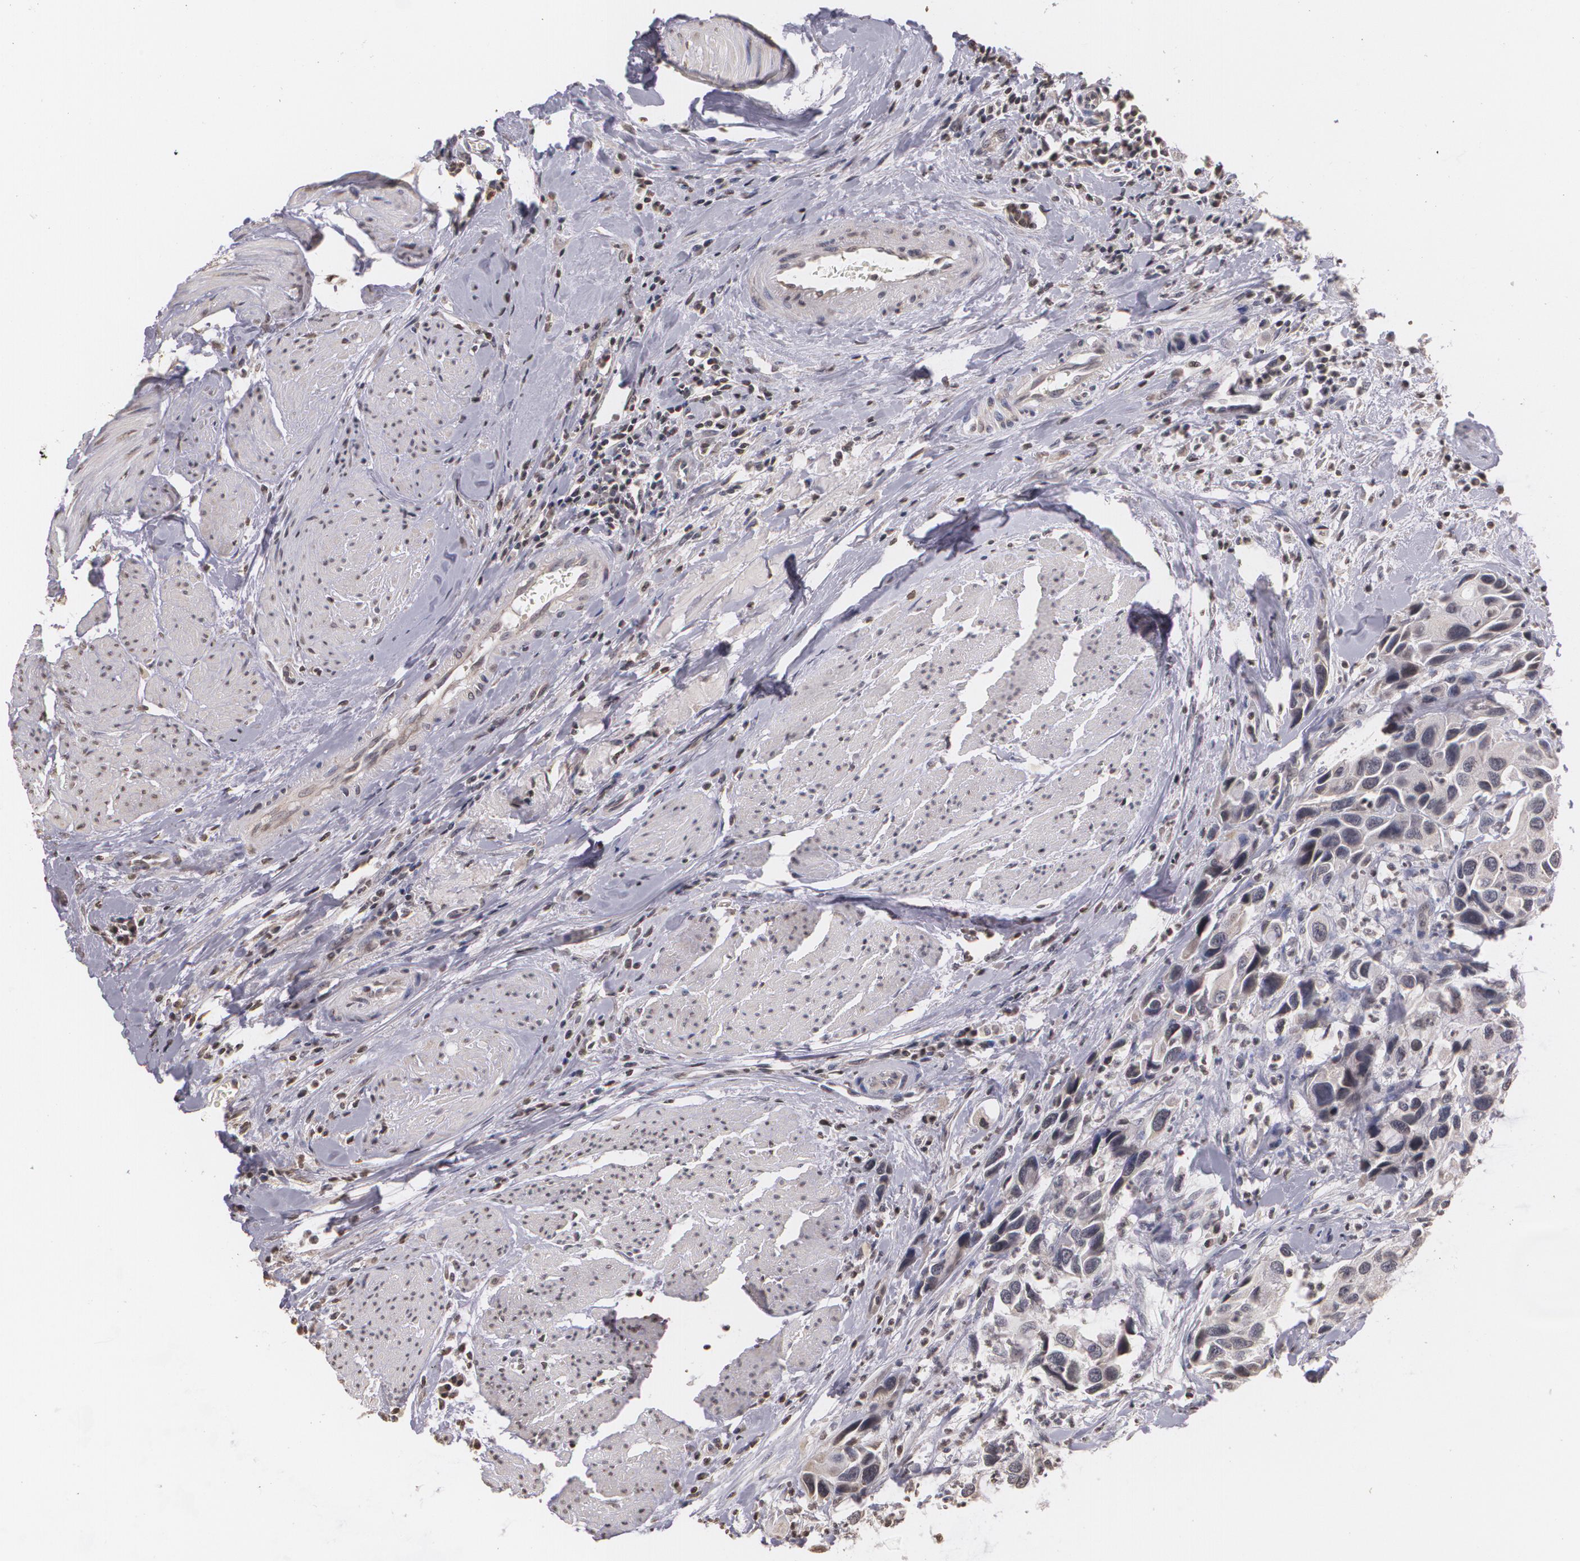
{"staining": {"intensity": "negative", "quantity": "none", "location": "none"}, "tissue": "urothelial cancer", "cell_type": "Tumor cells", "image_type": "cancer", "snomed": [{"axis": "morphology", "description": "Urothelial carcinoma, High grade"}, {"axis": "topography", "description": "Urinary bladder"}], "caption": "Immunohistochemistry (IHC) of human urothelial carcinoma (high-grade) displays no staining in tumor cells.", "gene": "THRB", "patient": {"sex": "male", "age": 66}}